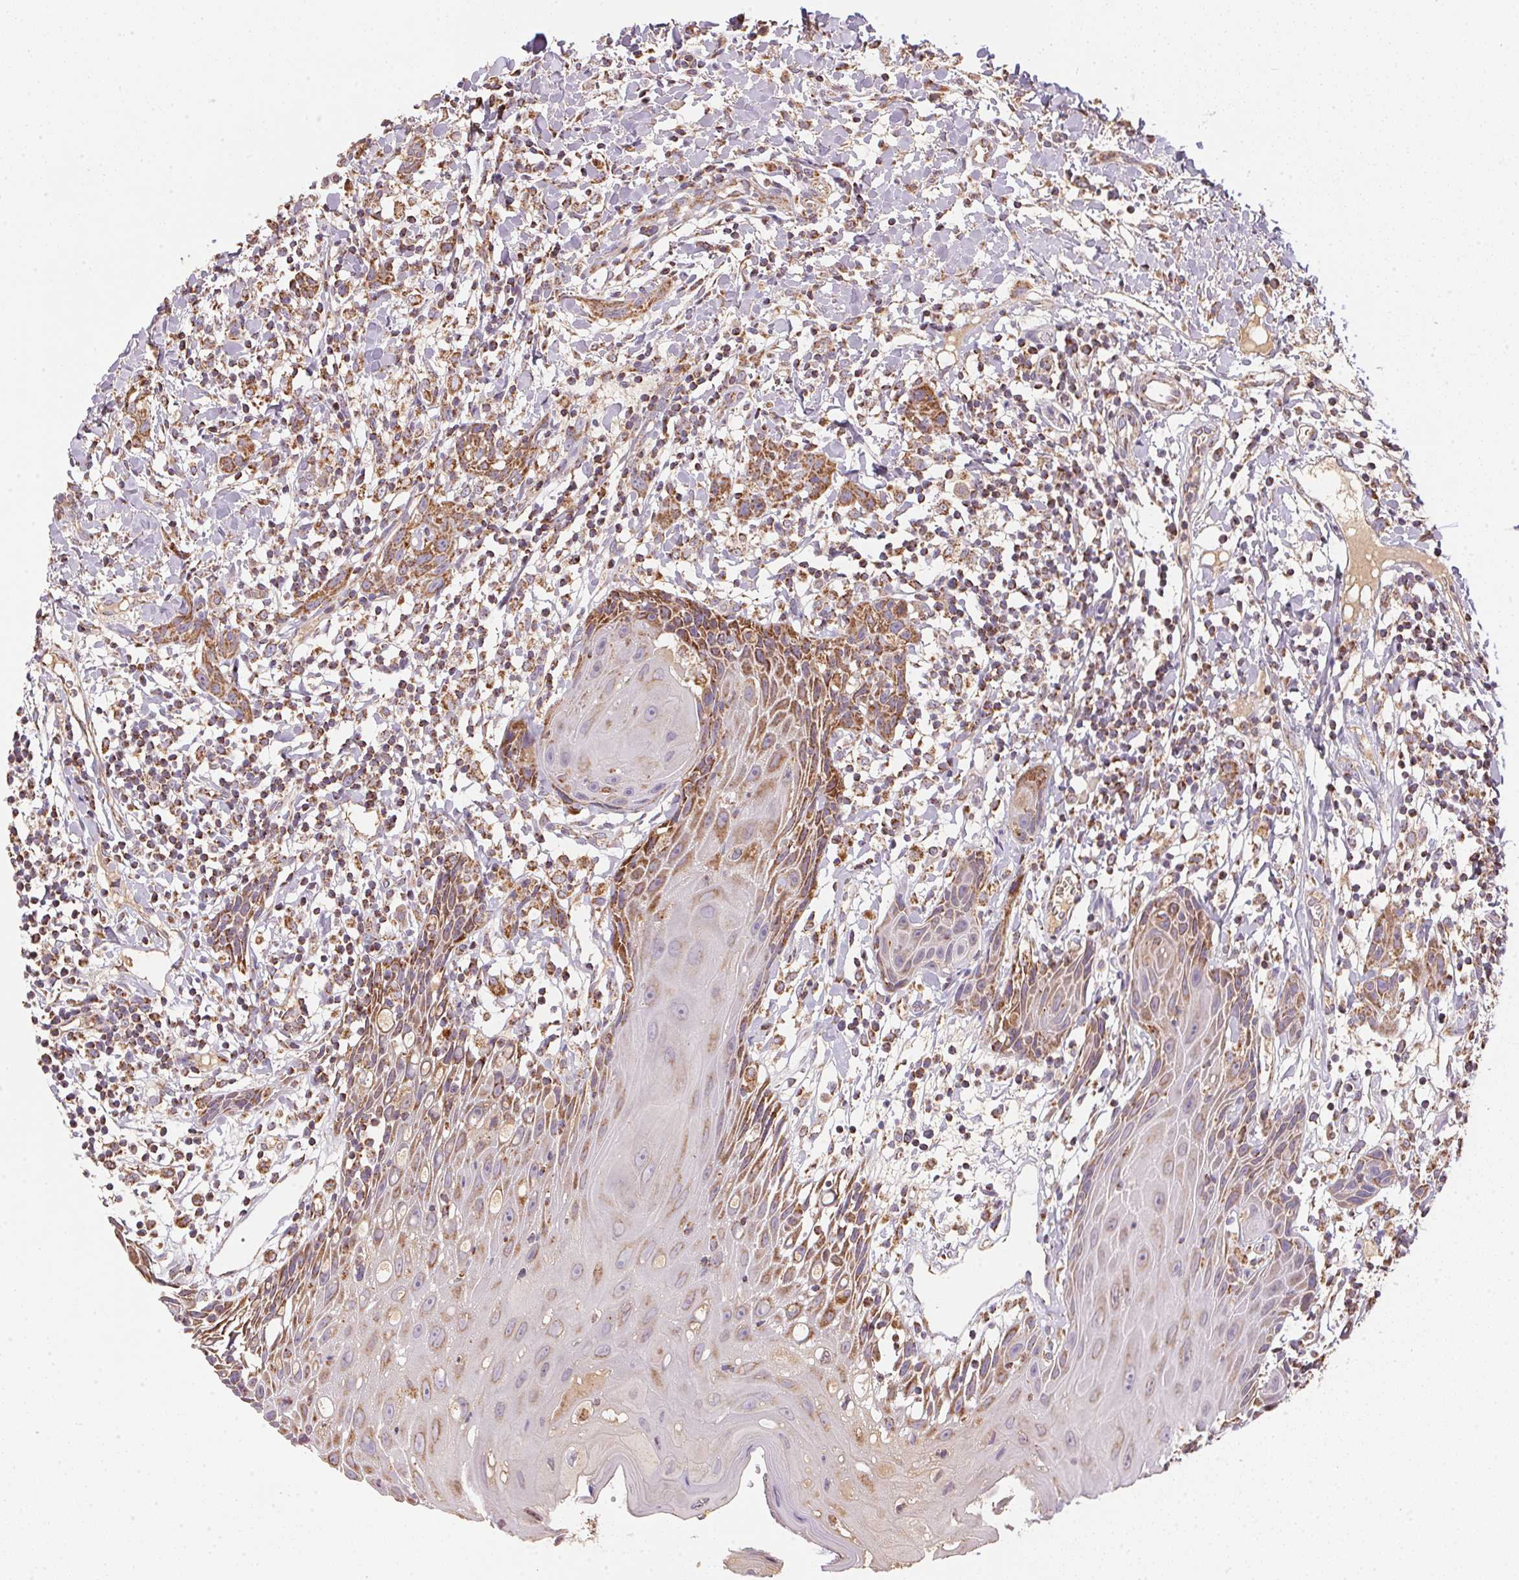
{"staining": {"intensity": "moderate", "quantity": ">75%", "location": "cytoplasmic/membranous"}, "tissue": "head and neck cancer", "cell_type": "Tumor cells", "image_type": "cancer", "snomed": [{"axis": "morphology", "description": "Squamous cell carcinoma, NOS"}, {"axis": "topography", "description": "Oral tissue"}, {"axis": "topography", "description": "Head-Neck"}], "caption": "Protein expression analysis of head and neck cancer exhibits moderate cytoplasmic/membranous positivity in approximately >75% of tumor cells.", "gene": "NDUFS2", "patient": {"sex": "male", "age": 49}}